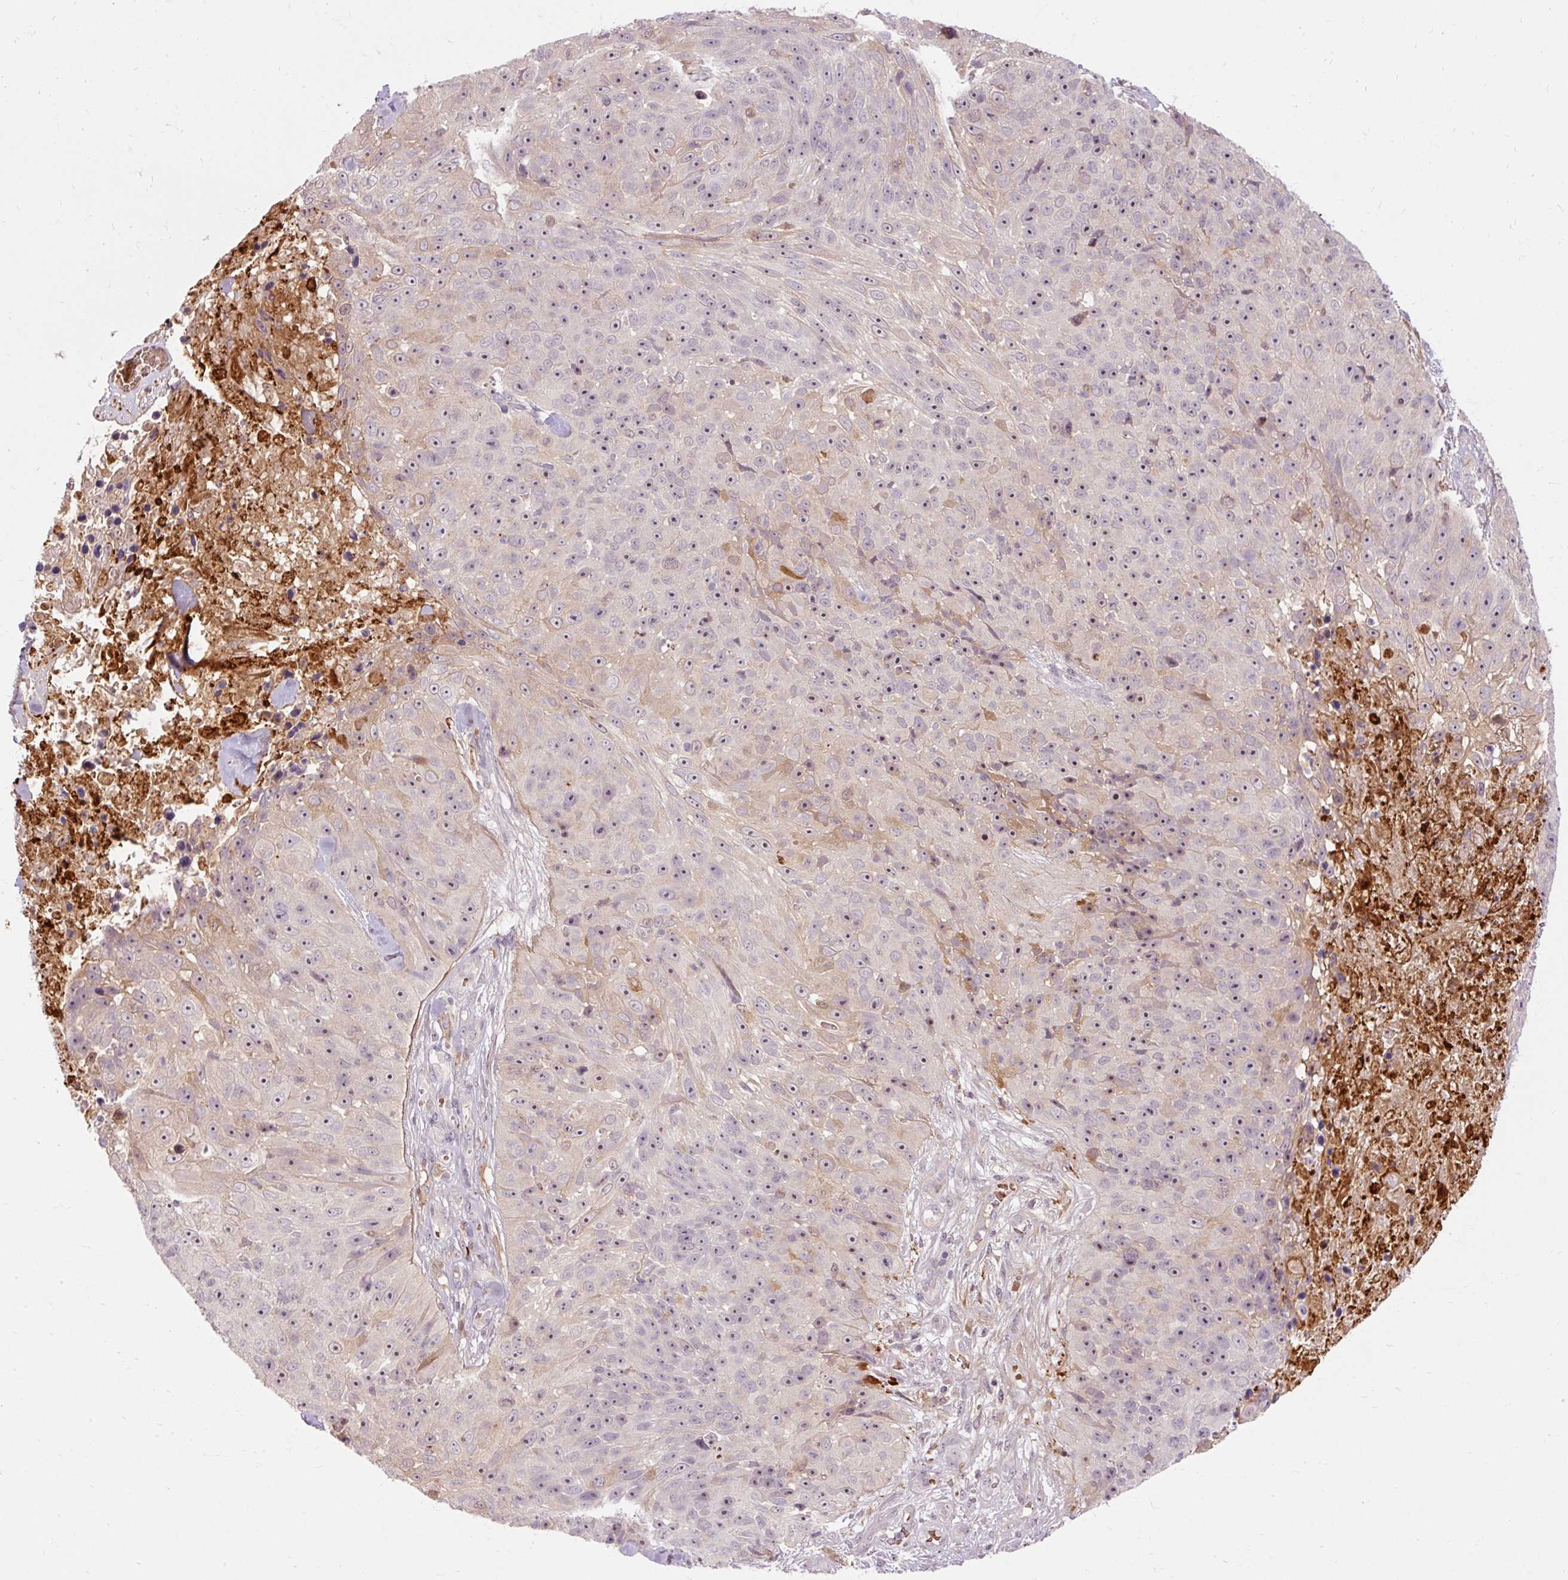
{"staining": {"intensity": "weak", "quantity": "25%-75%", "location": "cytoplasmic/membranous,nuclear"}, "tissue": "skin cancer", "cell_type": "Tumor cells", "image_type": "cancer", "snomed": [{"axis": "morphology", "description": "Squamous cell carcinoma, NOS"}, {"axis": "topography", "description": "Skin"}], "caption": "Skin cancer was stained to show a protein in brown. There is low levels of weak cytoplasmic/membranous and nuclear expression in about 25%-75% of tumor cells.", "gene": "CEBPZ", "patient": {"sex": "female", "age": 87}}